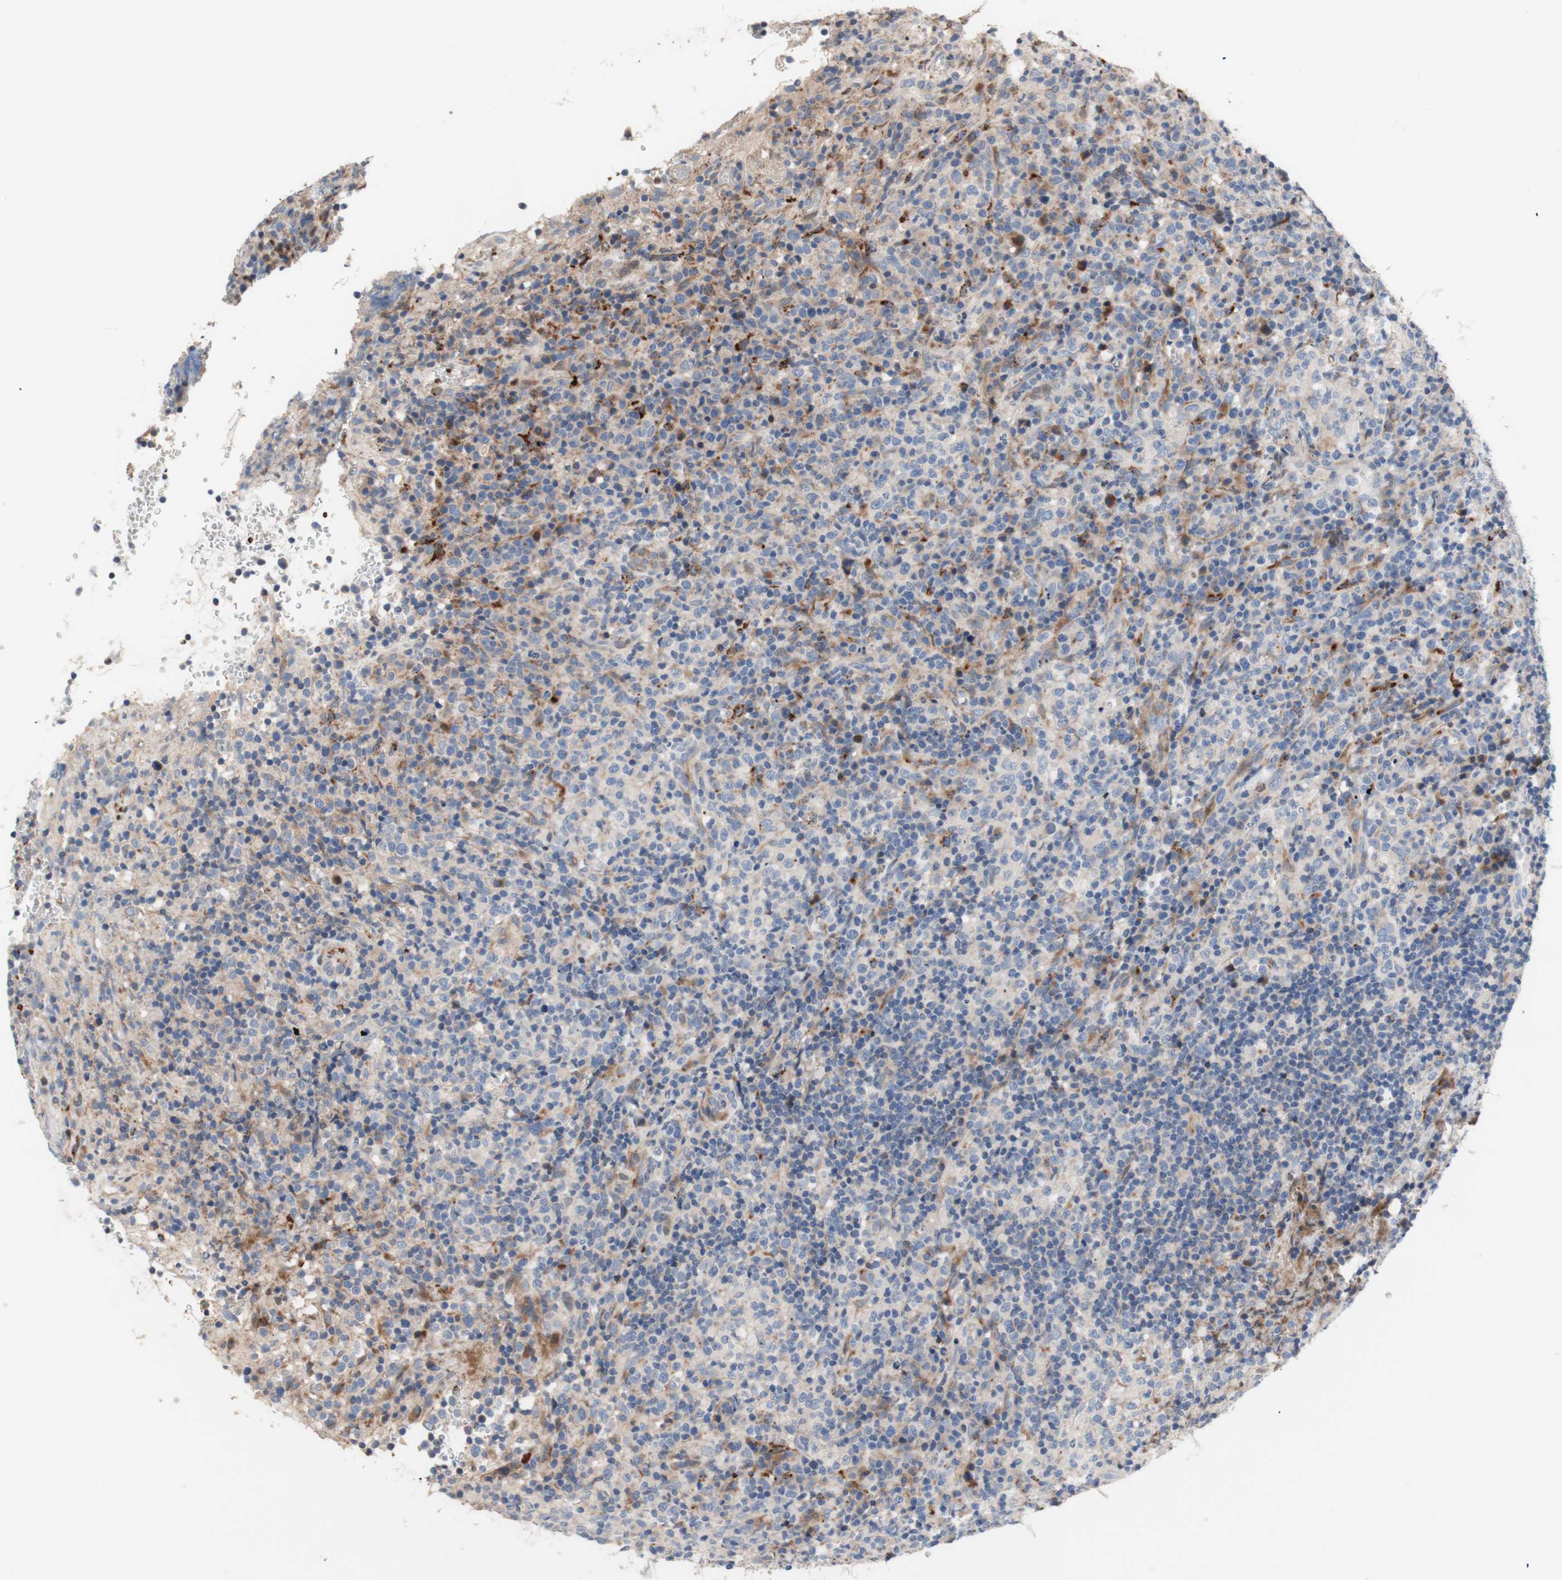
{"staining": {"intensity": "moderate", "quantity": "<25%", "location": "cytoplasmic/membranous"}, "tissue": "lymphoma", "cell_type": "Tumor cells", "image_type": "cancer", "snomed": [{"axis": "morphology", "description": "Malignant lymphoma, non-Hodgkin's type, High grade"}, {"axis": "topography", "description": "Lymph node"}], "caption": "Lymphoma was stained to show a protein in brown. There is low levels of moderate cytoplasmic/membranous expression in approximately <25% of tumor cells. (IHC, brightfield microscopy, high magnification).", "gene": "CDON", "patient": {"sex": "female", "age": 76}}